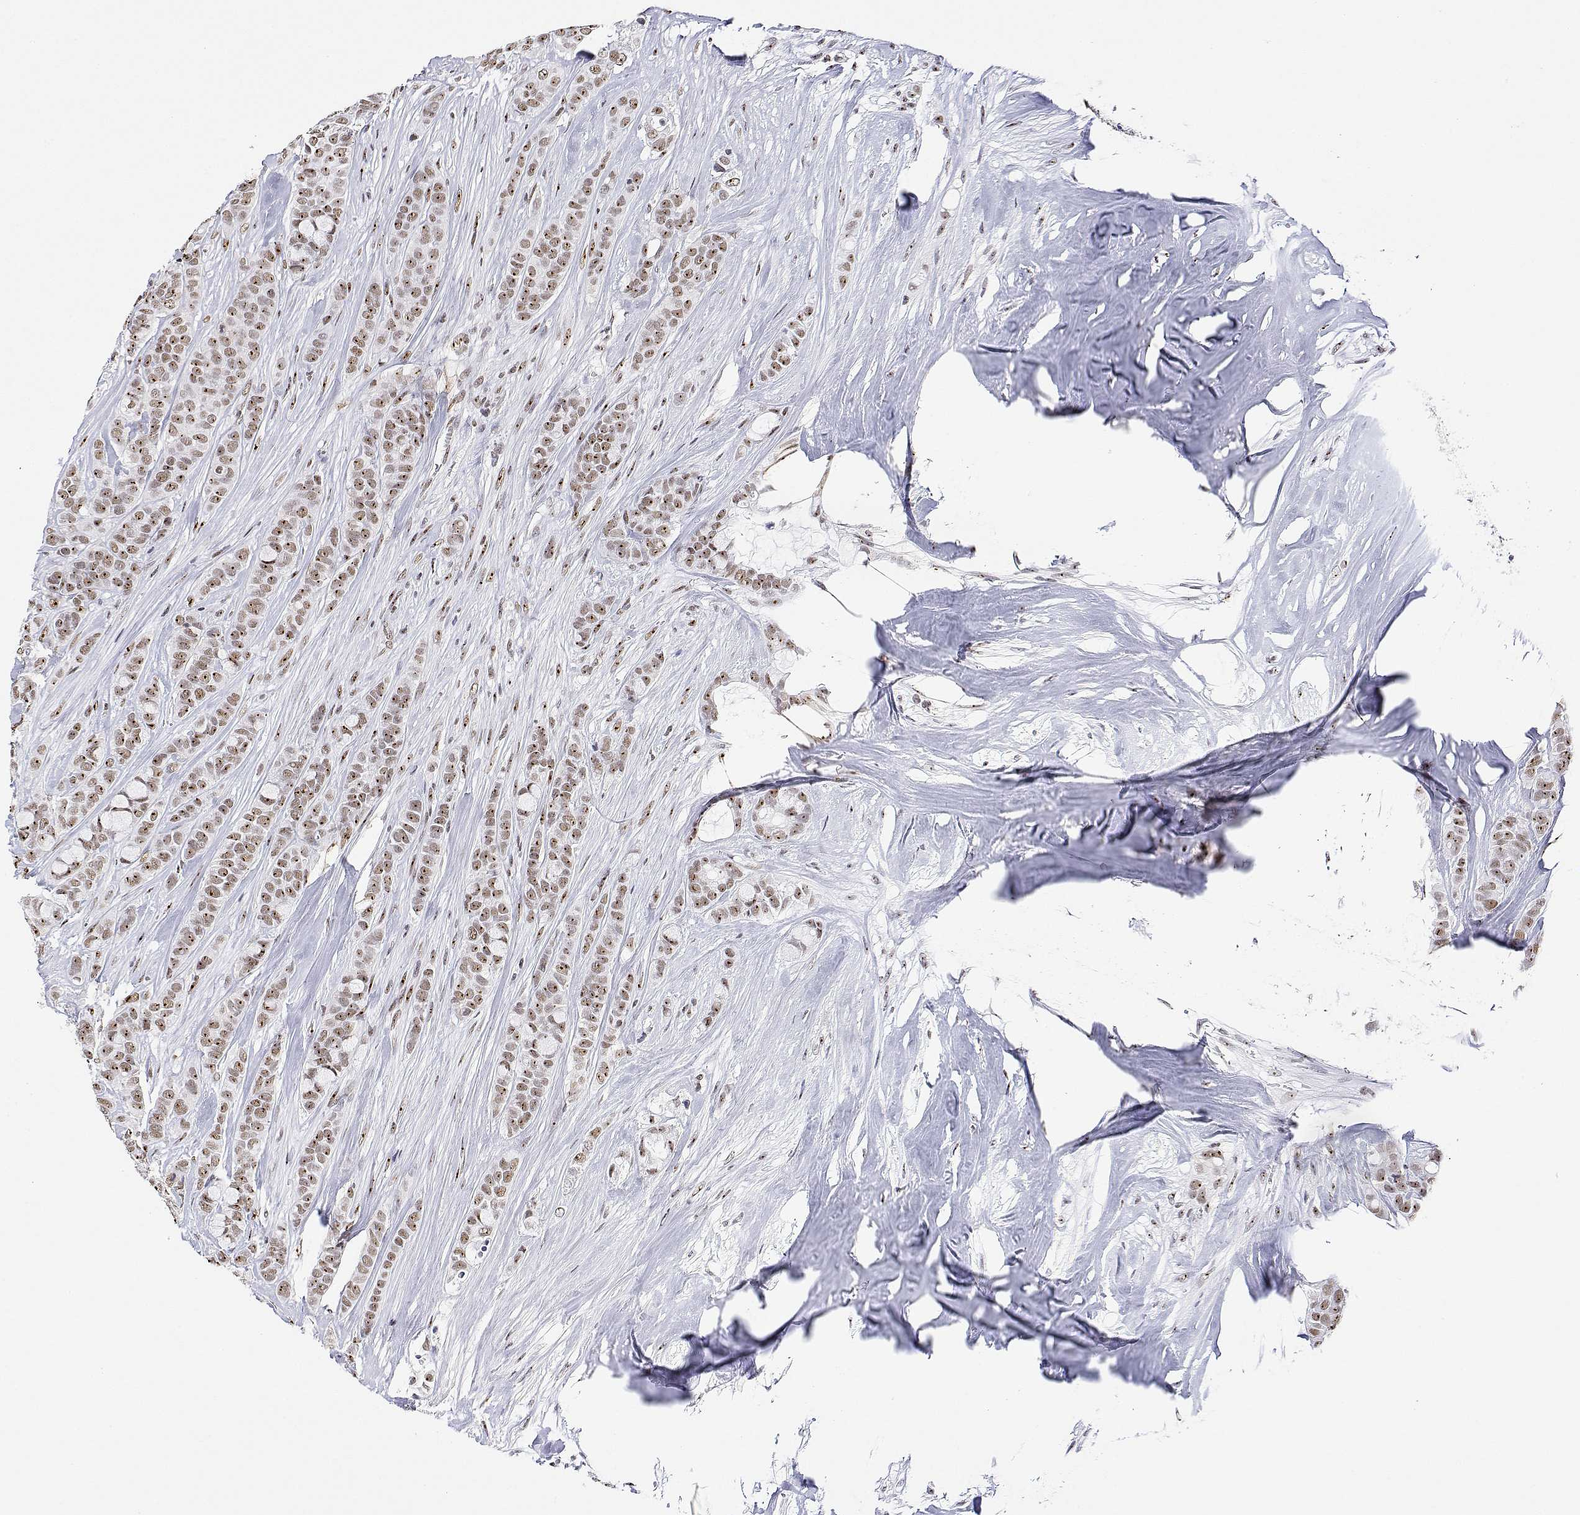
{"staining": {"intensity": "moderate", "quantity": ">75%", "location": "nuclear"}, "tissue": "breast cancer", "cell_type": "Tumor cells", "image_type": "cancer", "snomed": [{"axis": "morphology", "description": "Lobular carcinoma"}, {"axis": "topography", "description": "Breast"}], "caption": "This image reveals immunohistochemistry (IHC) staining of human breast cancer (lobular carcinoma), with medium moderate nuclear staining in approximately >75% of tumor cells.", "gene": "ADAR", "patient": {"sex": "female", "age": 49}}